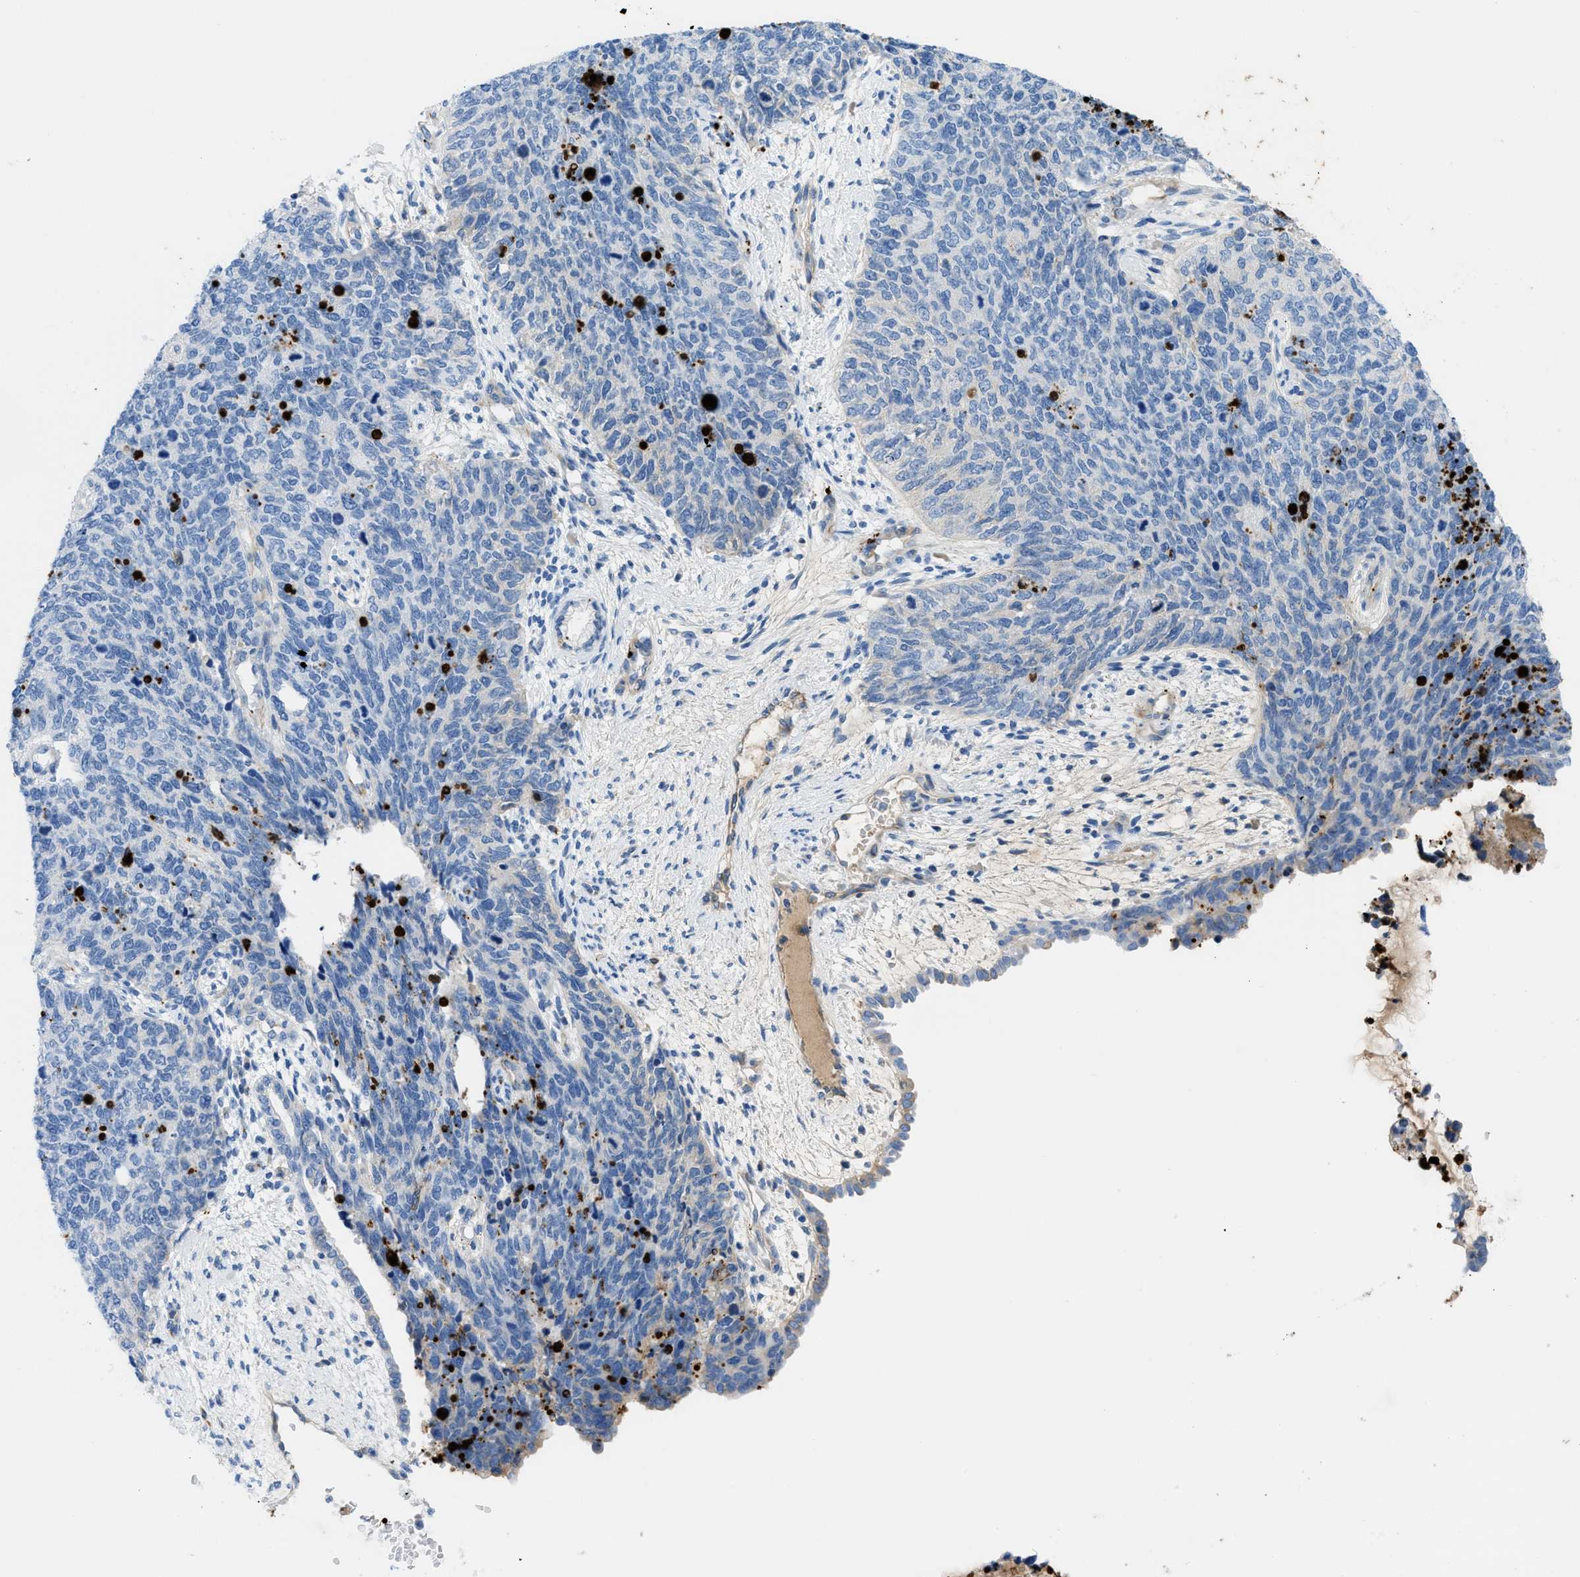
{"staining": {"intensity": "negative", "quantity": "none", "location": "none"}, "tissue": "cervical cancer", "cell_type": "Tumor cells", "image_type": "cancer", "snomed": [{"axis": "morphology", "description": "Squamous cell carcinoma, NOS"}, {"axis": "topography", "description": "Cervix"}], "caption": "The histopathology image displays no staining of tumor cells in cervical squamous cell carcinoma.", "gene": "XCR1", "patient": {"sex": "female", "age": 63}}